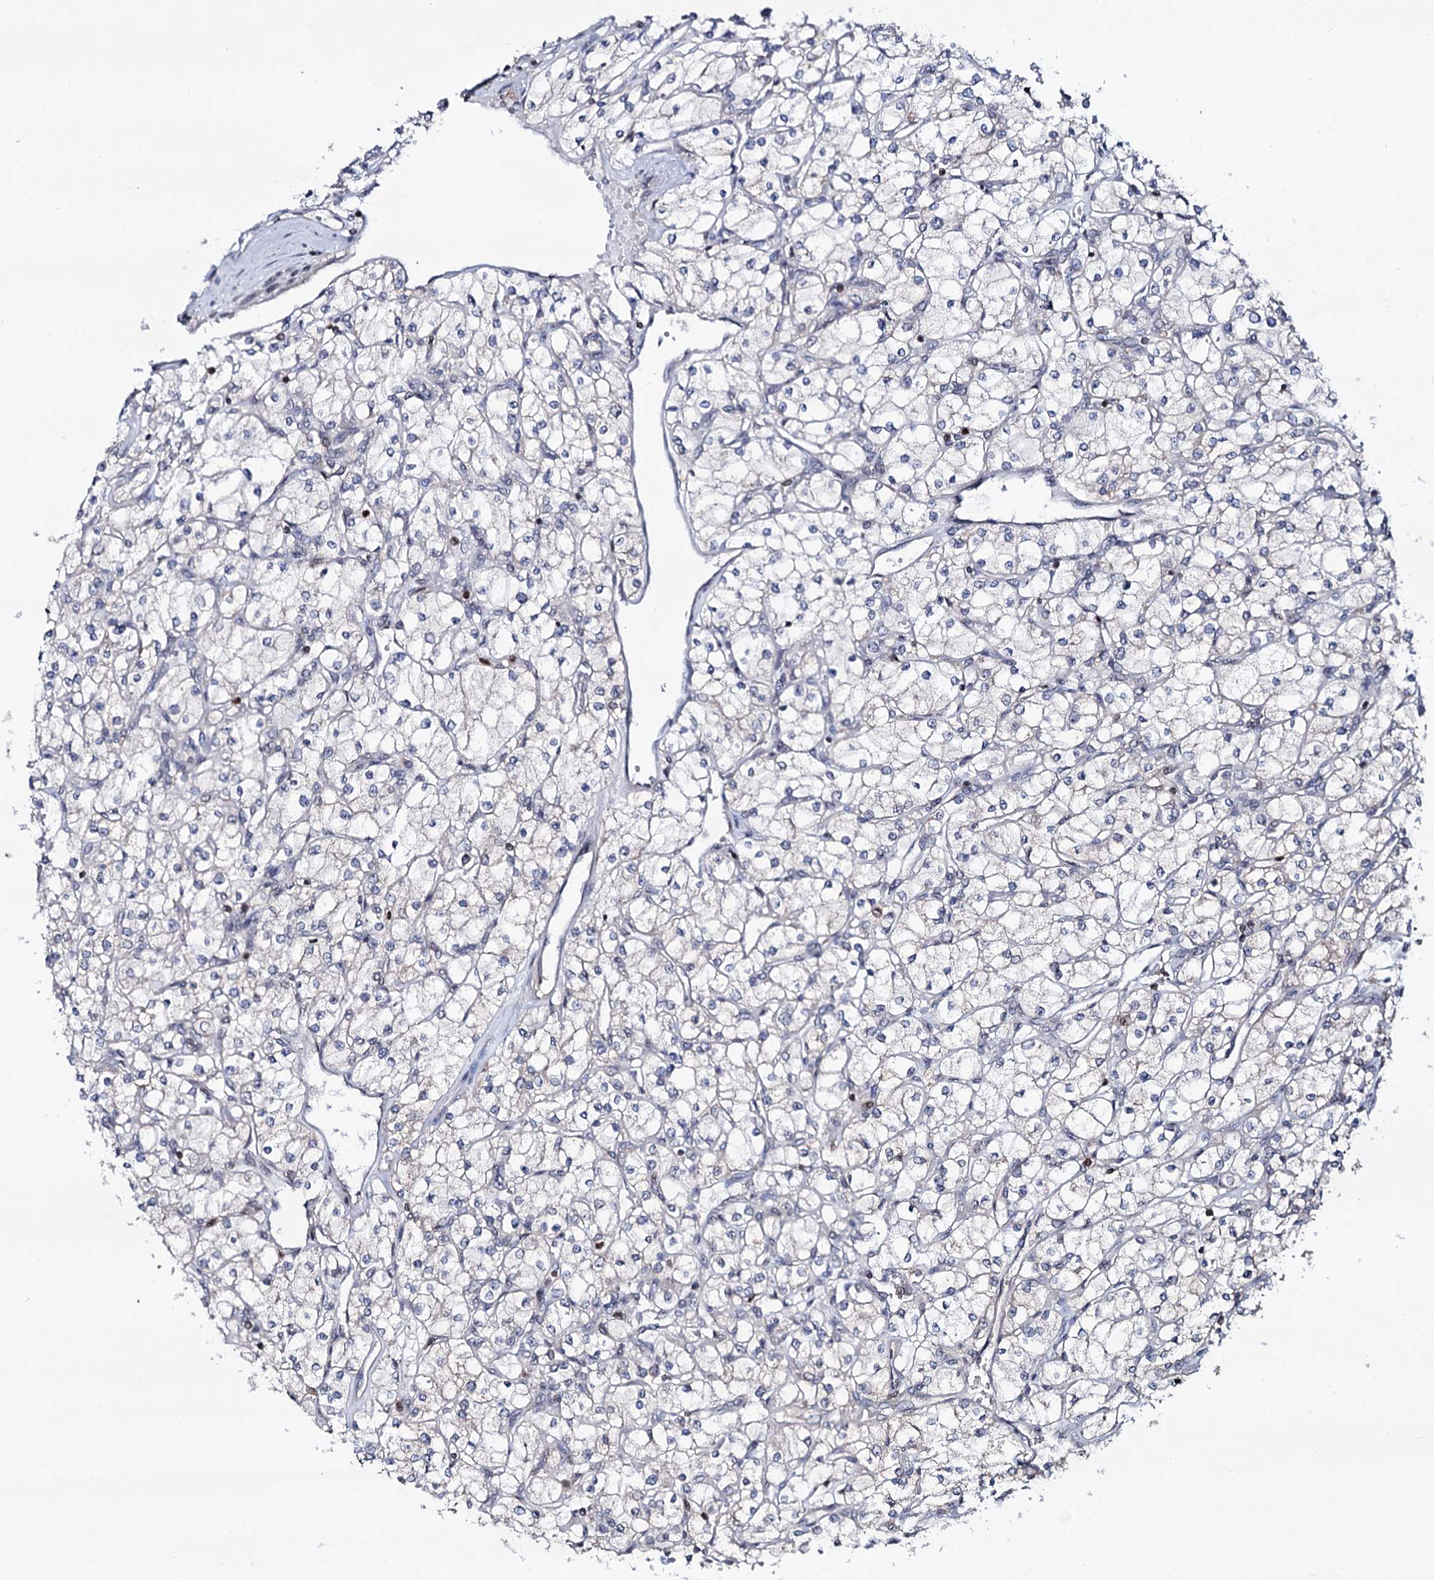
{"staining": {"intensity": "negative", "quantity": "none", "location": "none"}, "tissue": "renal cancer", "cell_type": "Tumor cells", "image_type": "cancer", "snomed": [{"axis": "morphology", "description": "Adenocarcinoma, NOS"}, {"axis": "topography", "description": "Kidney"}], "caption": "Renal cancer (adenocarcinoma) stained for a protein using IHC shows no expression tumor cells.", "gene": "SMCHD1", "patient": {"sex": "male", "age": 80}}